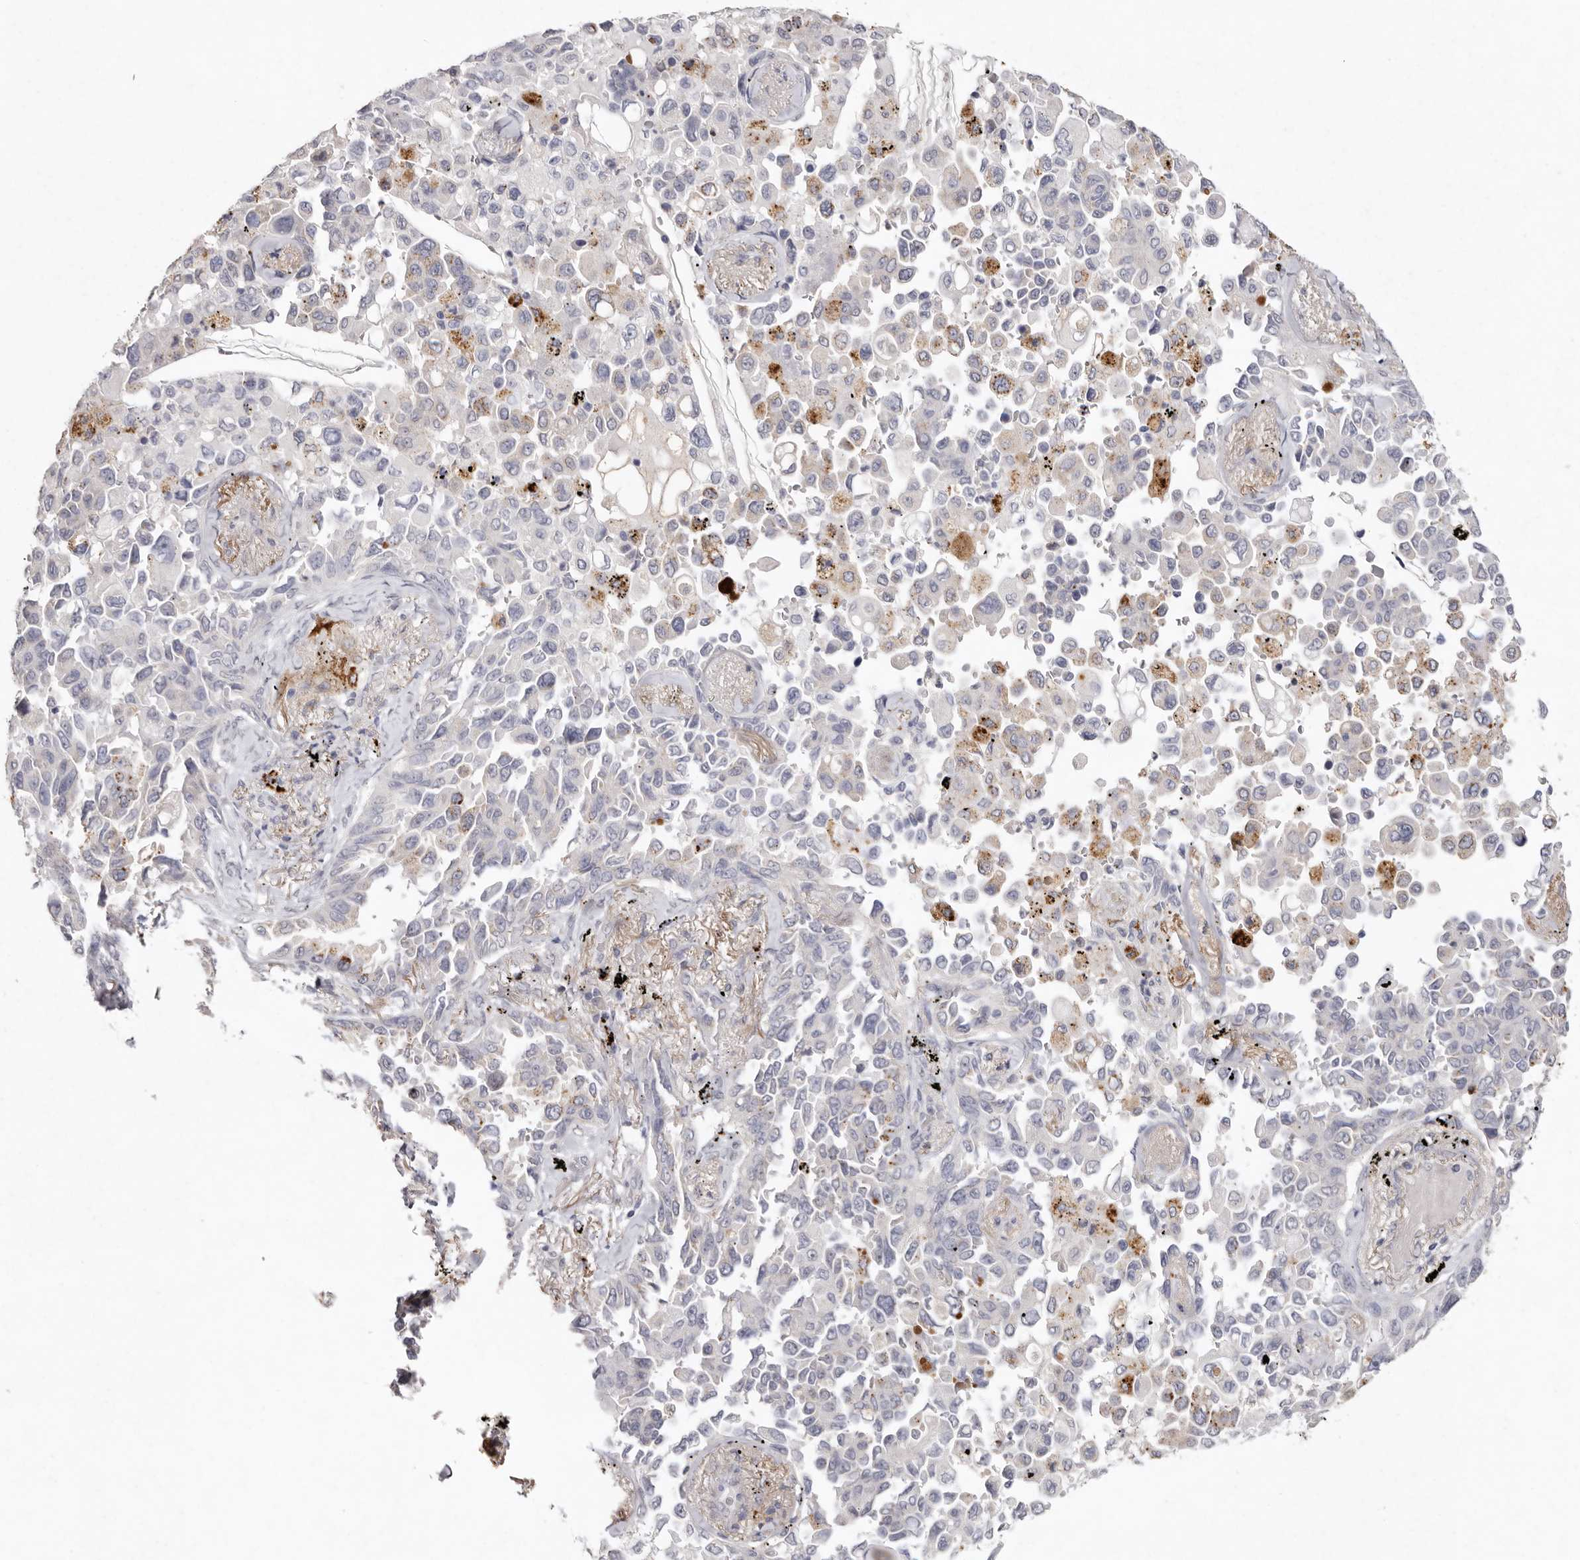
{"staining": {"intensity": "negative", "quantity": "none", "location": "none"}, "tissue": "lung cancer", "cell_type": "Tumor cells", "image_type": "cancer", "snomed": [{"axis": "morphology", "description": "Adenocarcinoma, NOS"}, {"axis": "topography", "description": "Lung"}], "caption": "This is a micrograph of immunohistochemistry (IHC) staining of lung cancer (adenocarcinoma), which shows no expression in tumor cells.", "gene": "FAM185A", "patient": {"sex": "female", "age": 67}}